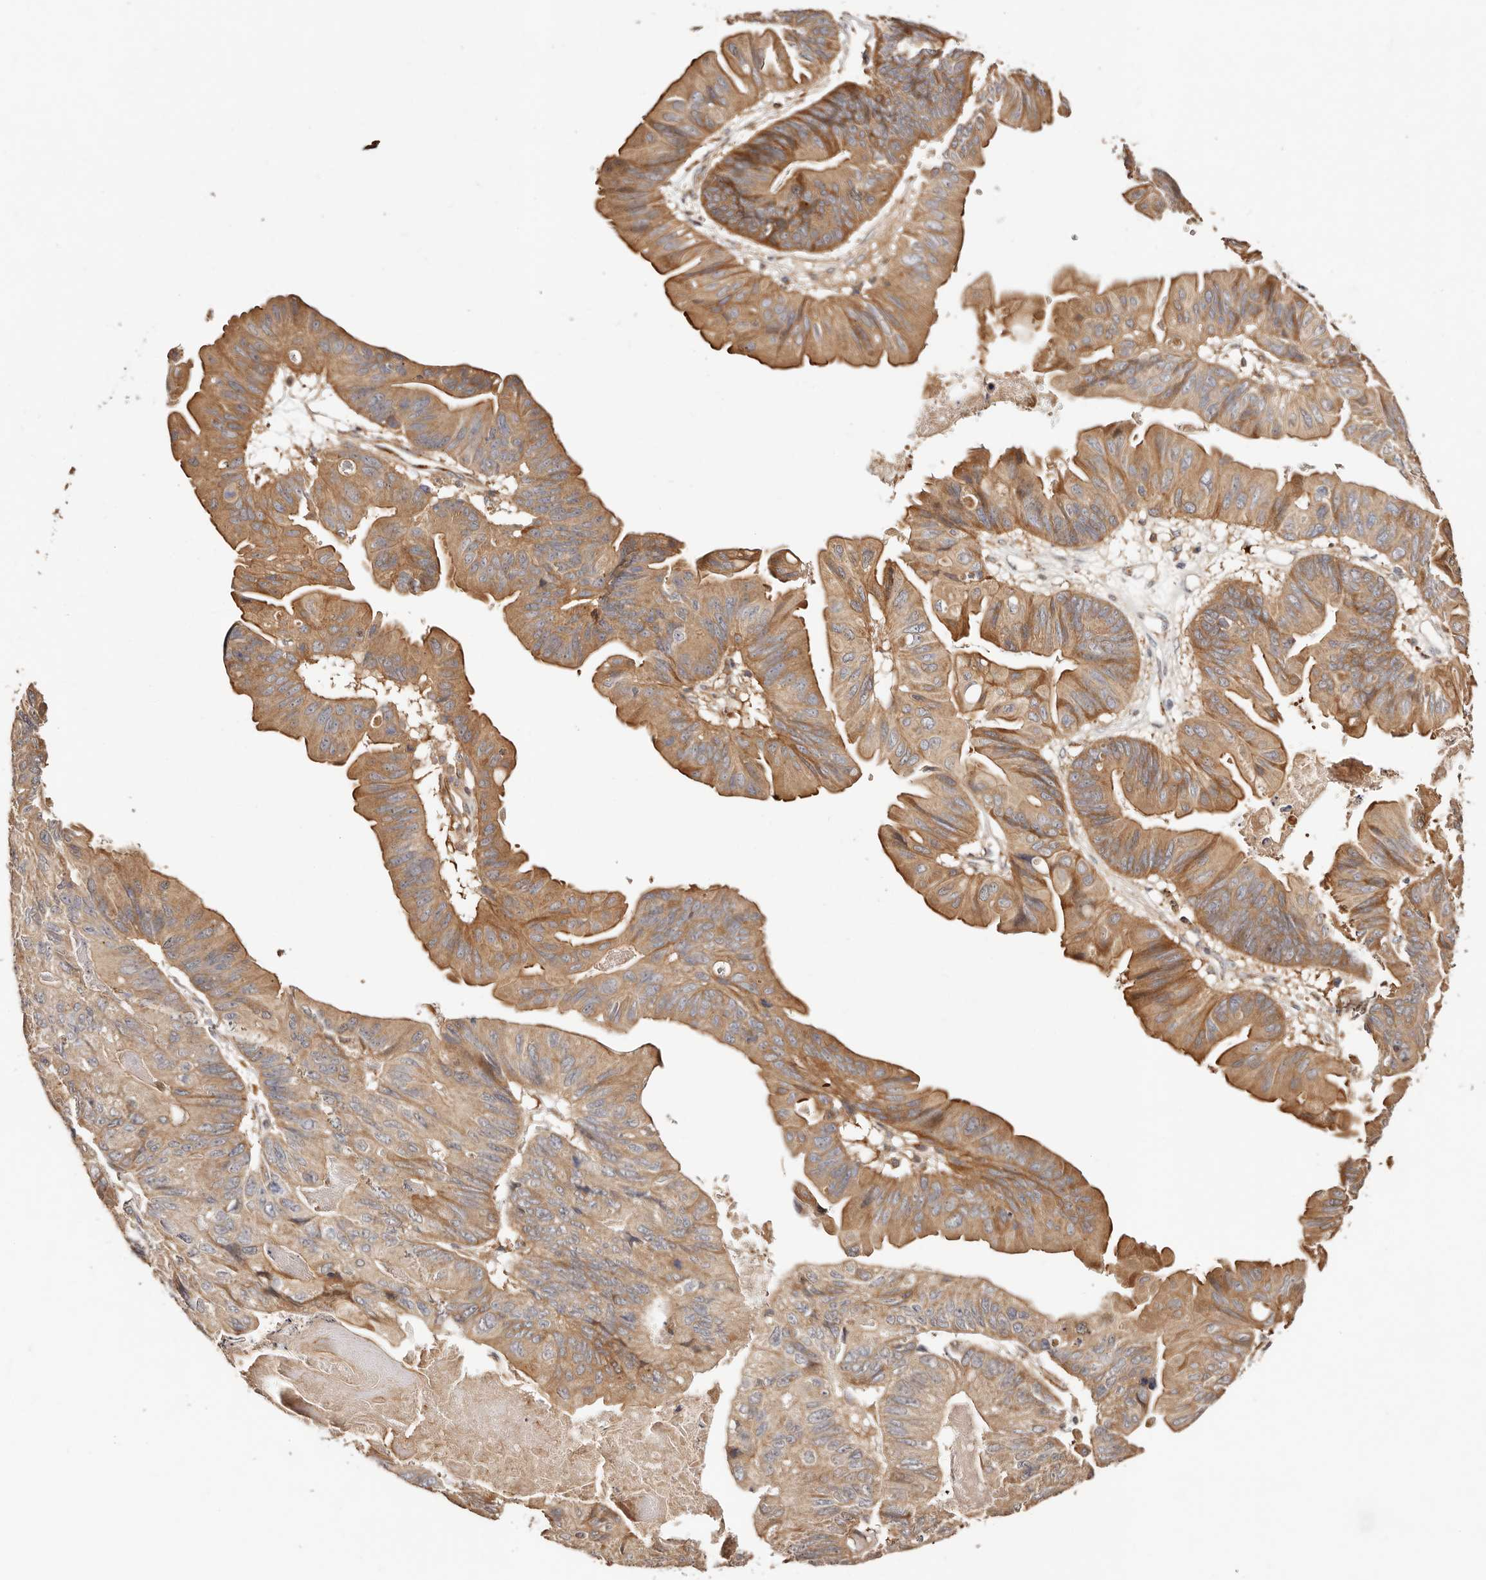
{"staining": {"intensity": "moderate", "quantity": ">75%", "location": "cytoplasmic/membranous"}, "tissue": "ovarian cancer", "cell_type": "Tumor cells", "image_type": "cancer", "snomed": [{"axis": "morphology", "description": "Cystadenocarcinoma, mucinous, NOS"}, {"axis": "topography", "description": "Ovary"}], "caption": "The histopathology image exhibits a brown stain indicating the presence of a protein in the cytoplasmic/membranous of tumor cells in ovarian cancer (mucinous cystadenocarcinoma). The protein is stained brown, and the nuclei are stained in blue (DAB (3,3'-diaminobenzidine) IHC with brightfield microscopy, high magnification).", "gene": "MAPK1", "patient": {"sex": "female", "age": 61}}